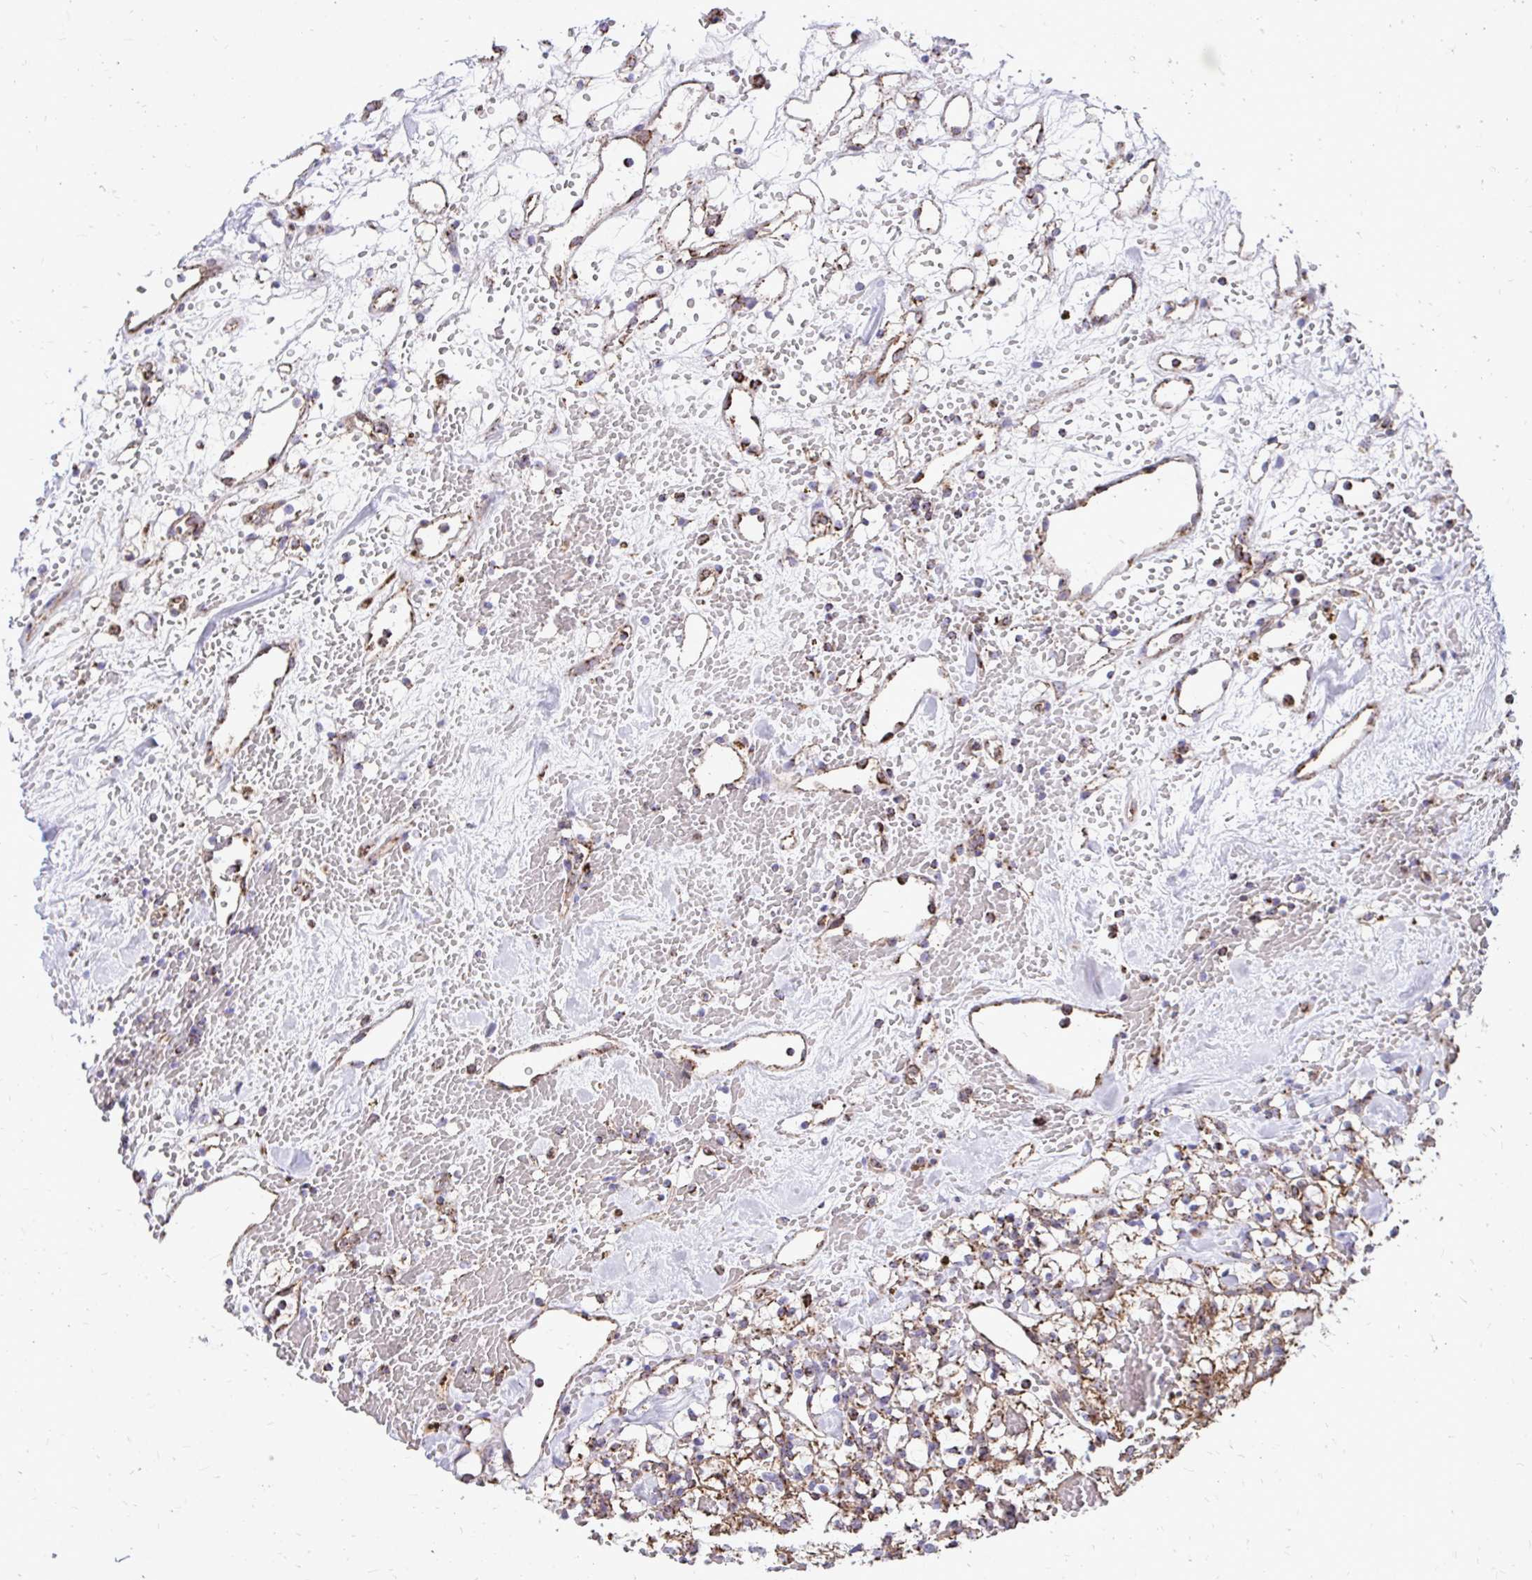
{"staining": {"intensity": "moderate", "quantity": ">75%", "location": "cytoplasmic/membranous"}, "tissue": "renal cancer", "cell_type": "Tumor cells", "image_type": "cancer", "snomed": [{"axis": "morphology", "description": "Adenocarcinoma, NOS"}, {"axis": "topography", "description": "Kidney"}], "caption": "Tumor cells show medium levels of moderate cytoplasmic/membranous expression in approximately >75% of cells in adenocarcinoma (renal). The protein of interest is shown in brown color, while the nuclei are stained blue.", "gene": "UBE2C", "patient": {"sex": "female", "age": 60}}